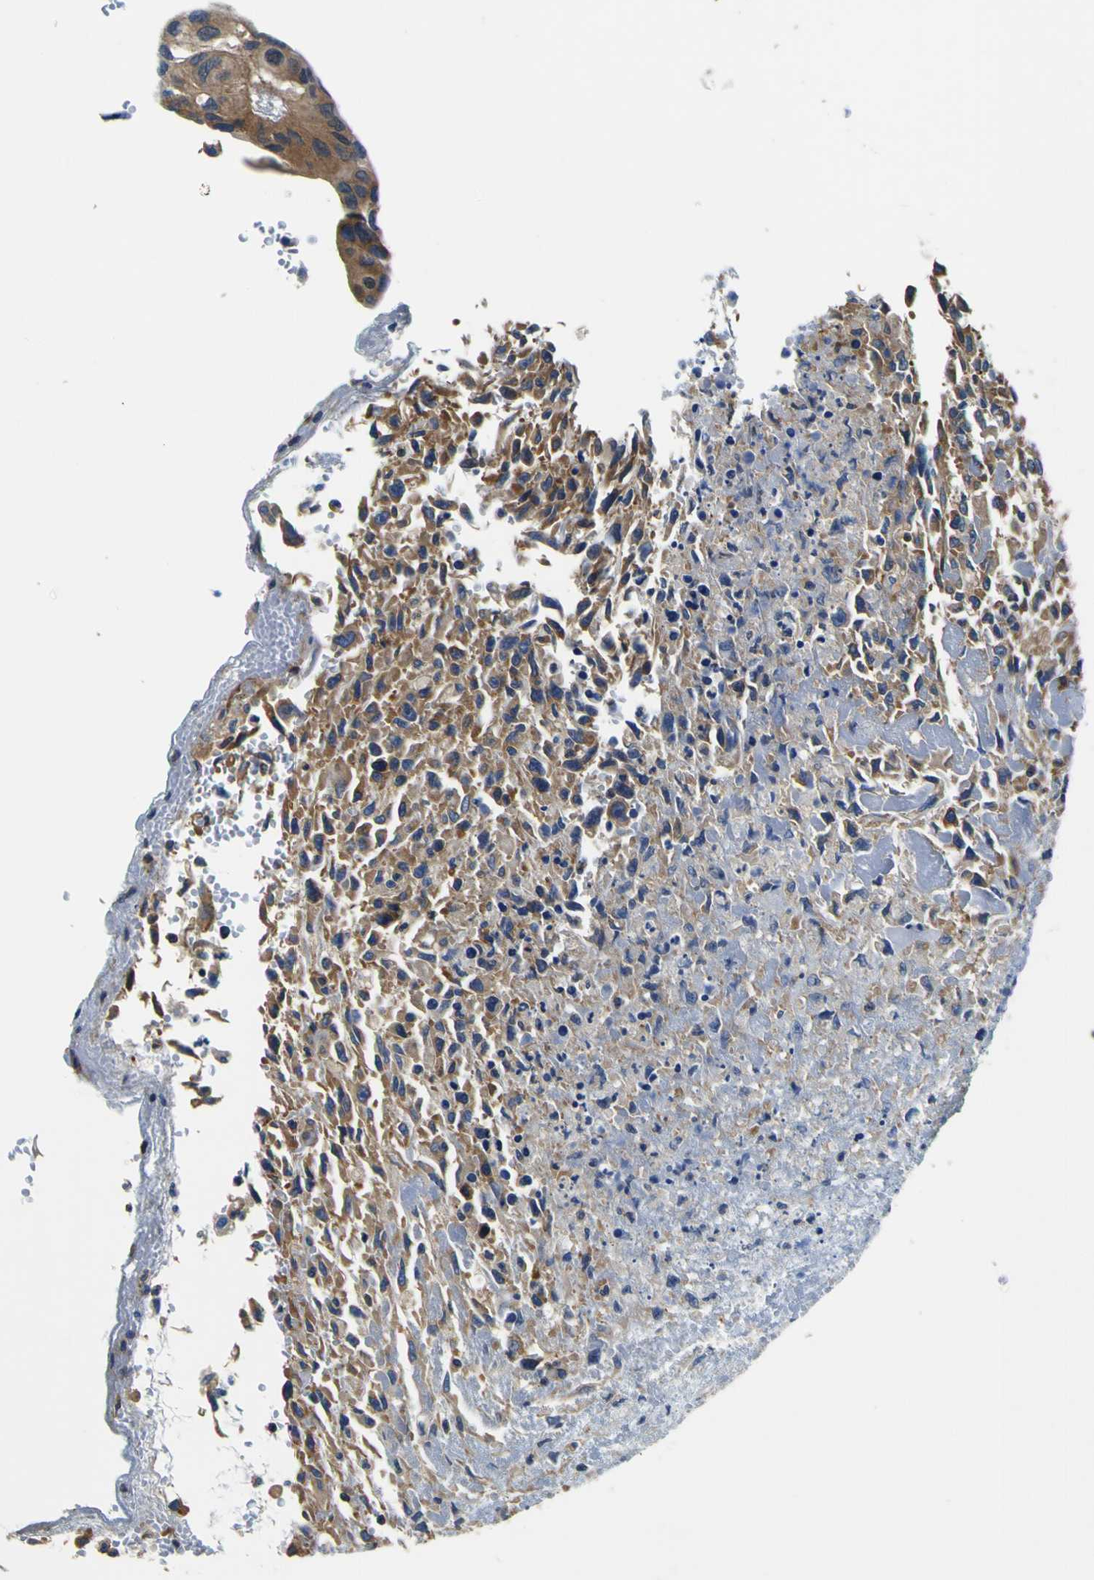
{"staining": {"intensity": "weak", "quantity": ">75%", "location": "cytoplasmic/membranous"}, "tissue": "urothelial cancer", "cell_type": "Tumor cells", "image_type": "cancer", "snomed": [{"axis": "morphology", "description": "Urothelial carcinoma, High grade"}, {"axis": "topography", "description": "Urinary bladder"}], "caption": "This micrograph reveals immunohistochemistry (IHC) staining of human urothelial cancer, with low weak cytoplasmic/membranous staining in about >75% of tumor cells.", "gene": "CNR2", "patient": {"sex": "male", "age": 66}}